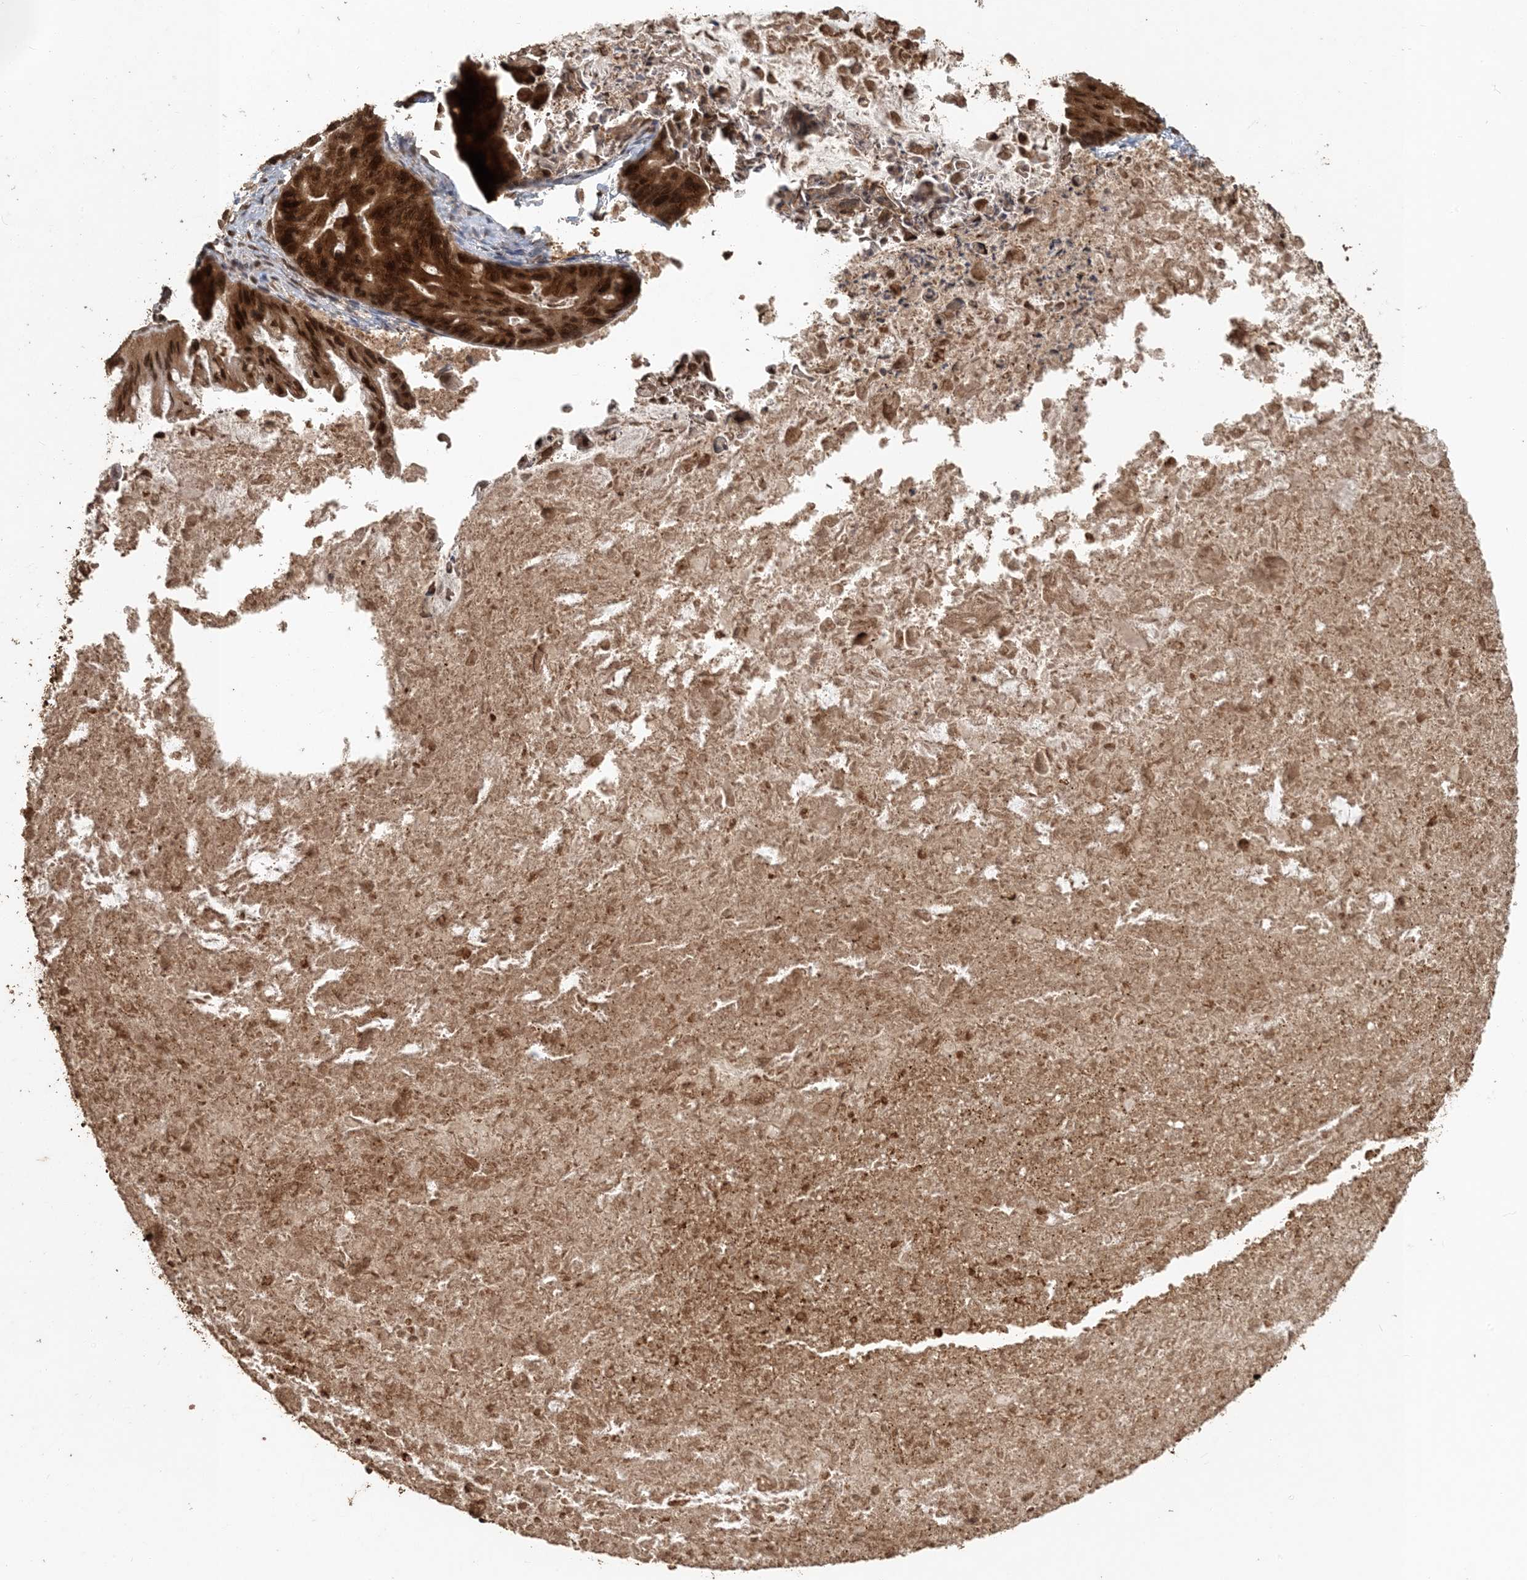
{"staining": {"intensity": "strong", "quantity": ">75%", "location": "cytoplasmic/membranous,nuclear"}, "tissue": "ovarian cancer", "cell_type": "Tumor cells", "image_type": "cancer", "snomed": [{"axis": "morphology", "description": "Cystadenocarcinoma, mucinous, NOS"}, {"axis": "topography", "description": "Ovary"}], "caption": "Immunohistochemistry (DAB) staining of human ovarian cancer (mucinous cystadenocarcinoma) demonstrates strong cytoplasmic/membranous and nuclear protein positivity in approximately >75% of tumor cells.", "gene": "ATP13A2", "patient": {"sex": "female", "age": 37}}